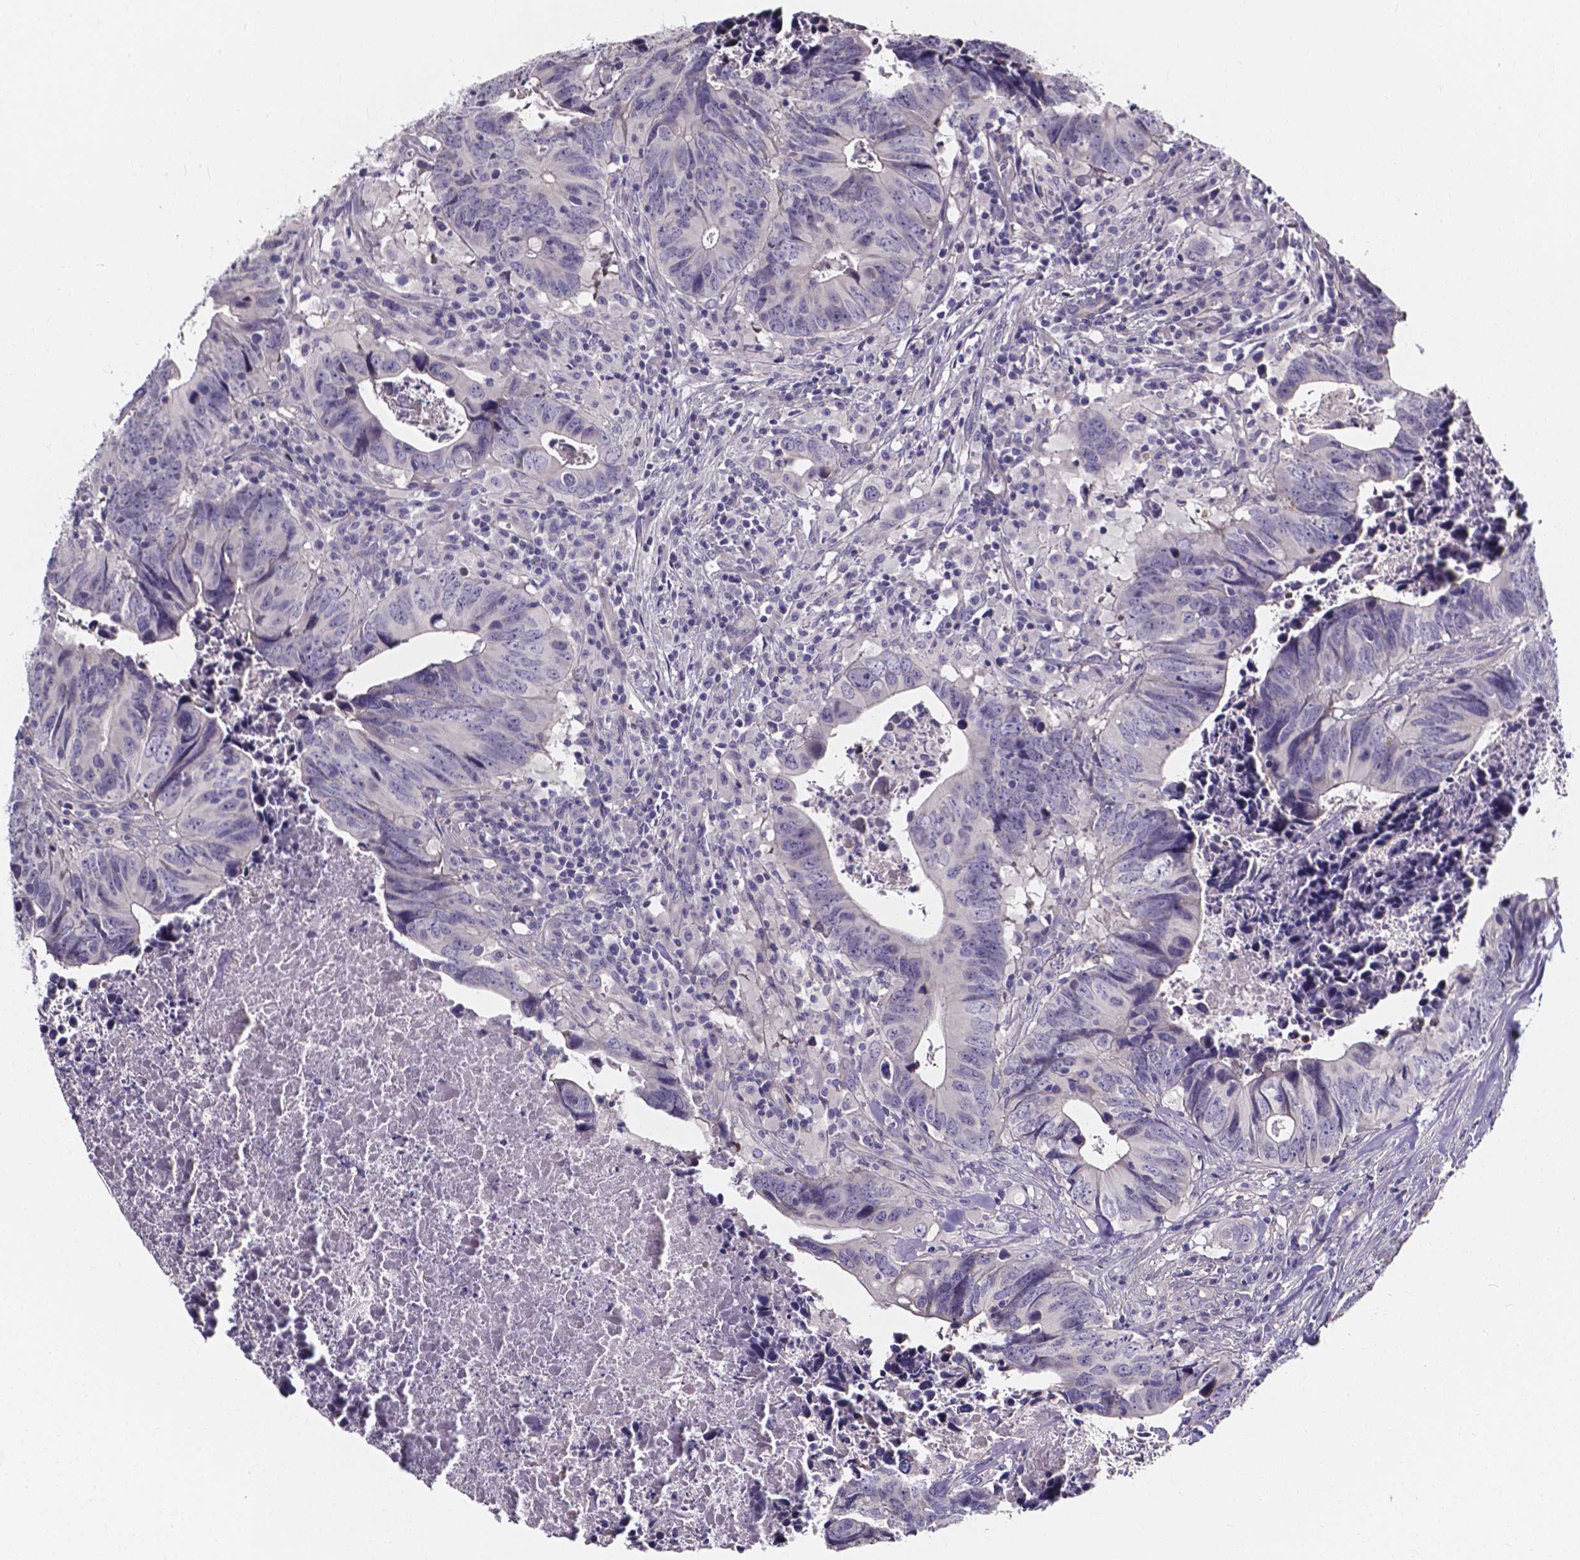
{"staining": {"intensity": "negative", "quantity": "none", "location": "none"}, "tissue": "colorectal cancer", "cell_type": "Tumor cells", "image_type": "cancer", "snomed": [{"axis": "morphology", "description": "Adenocarcinoma, NOS"}, {"axis": "topography", "description": "Colon"}], "caption": "Colorectal cancer was stained to show a protein in brown. There is no significant expression in tumor cells. Nuclei are stained in blue.", "gene": "CACNG8", "patient": {"sex": "female", "age": 82}}